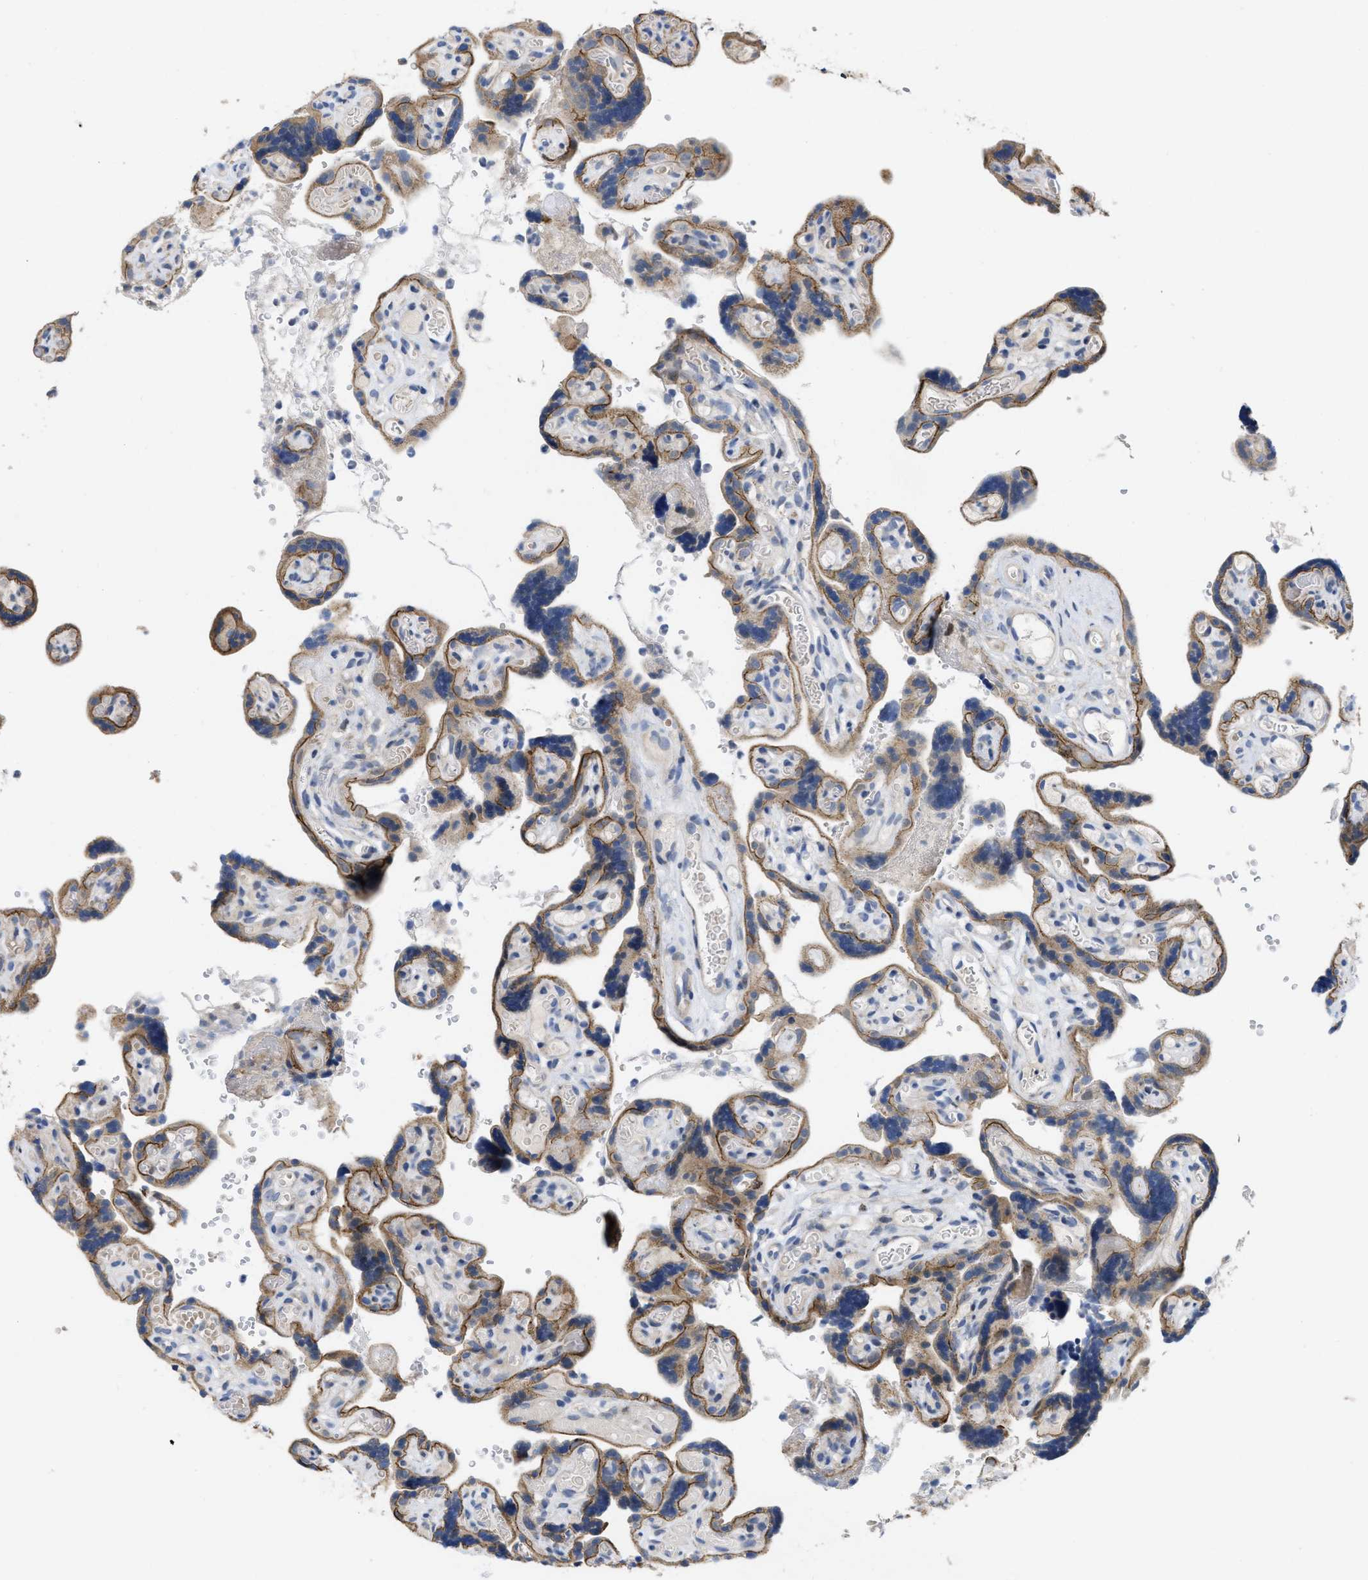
{"staining": {"intensity": "moderate", "quantity": ">75%", "location": "cytoplasmic/membranous,nuclear"}, "tissue": "placenta", "cell_type": "Decidual cells", "image_type": "normal", "snomed": [{"axis": "morphology", "description": "Normal tissue, NOS"}, {"axis": "topography", "description": "Placenta"}], "caption": "Normal placenta reveals moderate cytoplasmic/membranous,nuclear staining in approximately >75% of decidual cells, visualized by immunohistochemistry.", "gene": "CDPF1", "patient": {"sex": "female", "age": 30}}